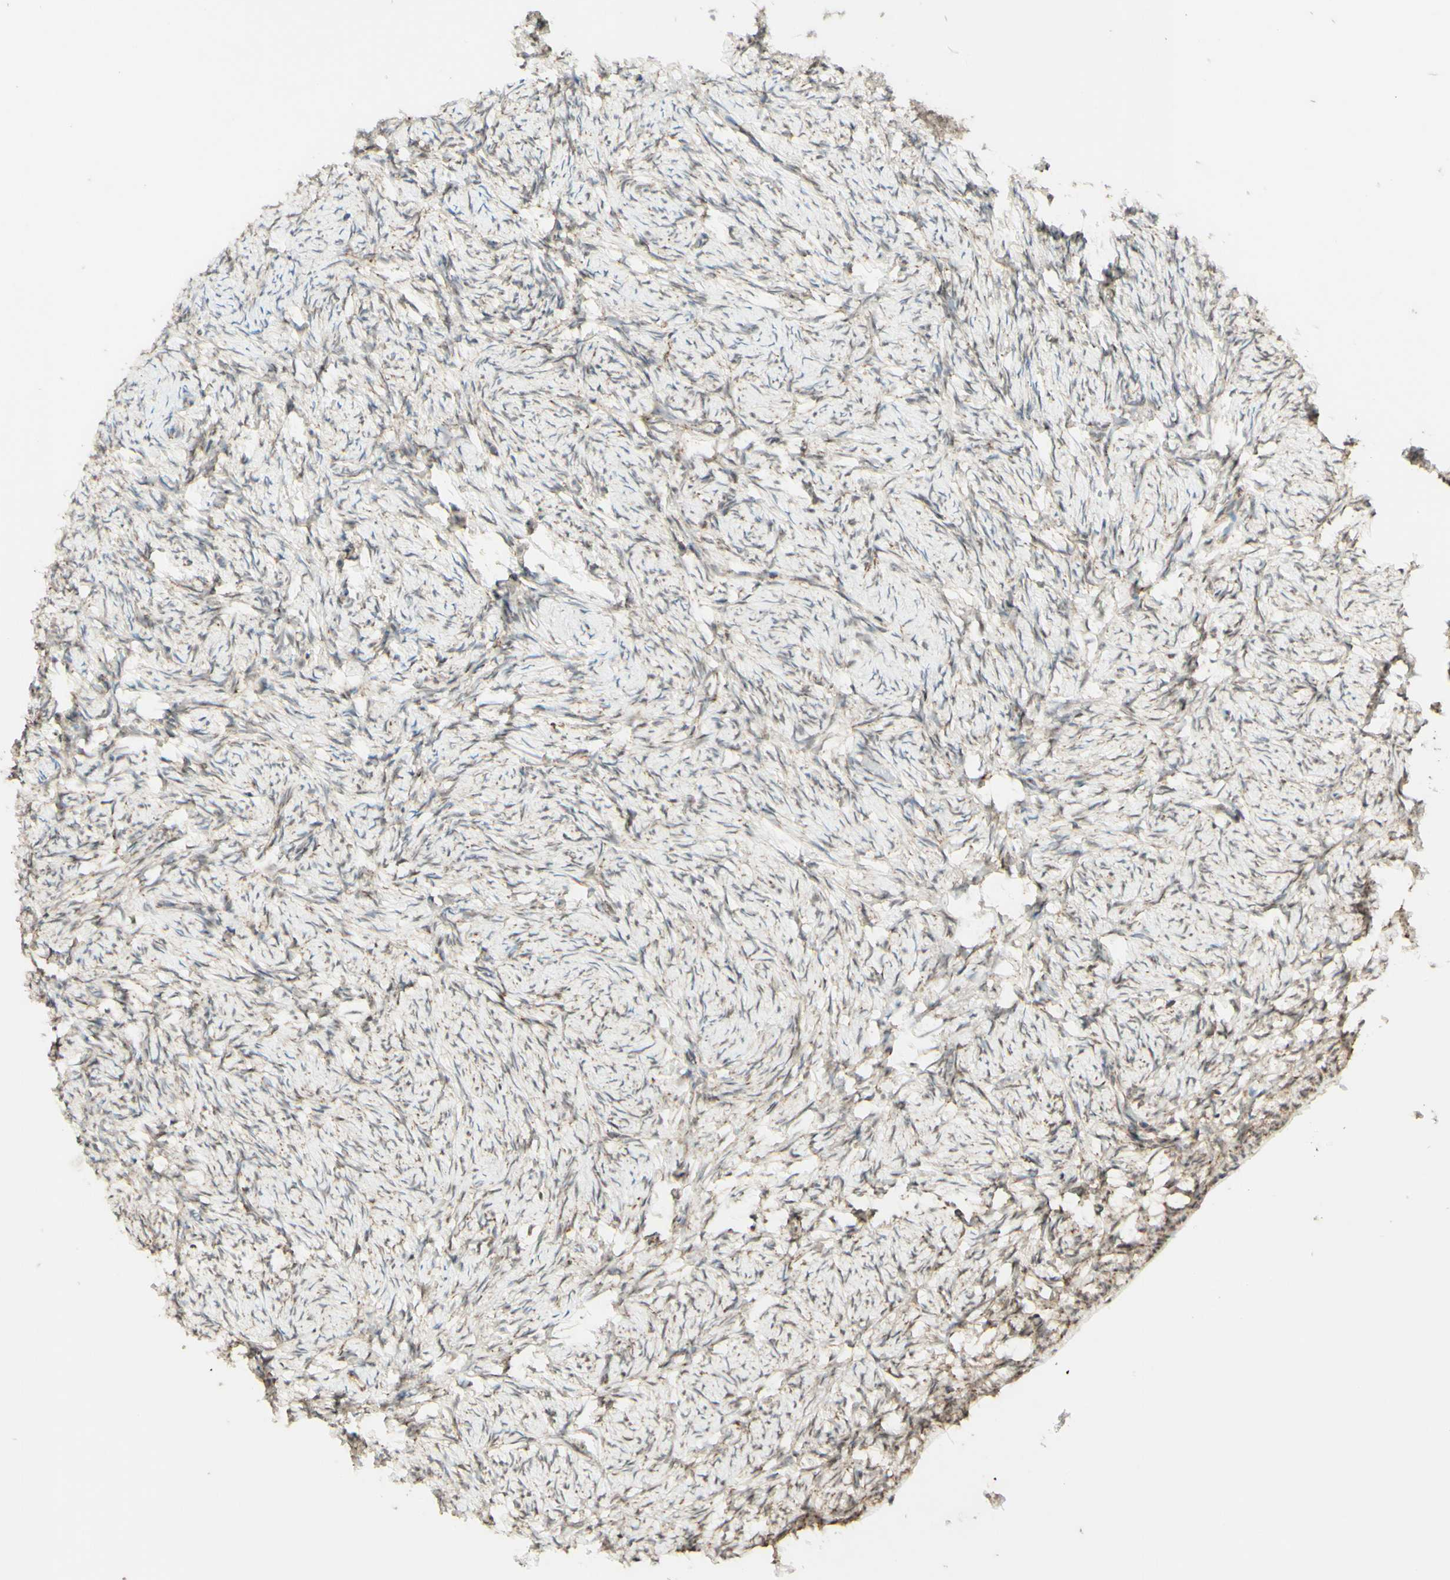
{"staining": {"intensity": "weak", "quantity": "25%-75%", "location": "cytoplasmic/membranous"}, "tissue": "ovary", "cell_type": "Ovarian stroma cells", "image_type": "normal", "snomed": [{"axis": "morphology", "description": "Normal tissue, NOS"}, {"axis": "topography", "description": "Ovary"}], "caption": "Ovarian stroma cells display weak cytoplasmic/membranous expression in approximately 25%-75% of cells in benign ovary.", "gene": "DHRS3", "patient": {"sex": "female", "age": 60}}